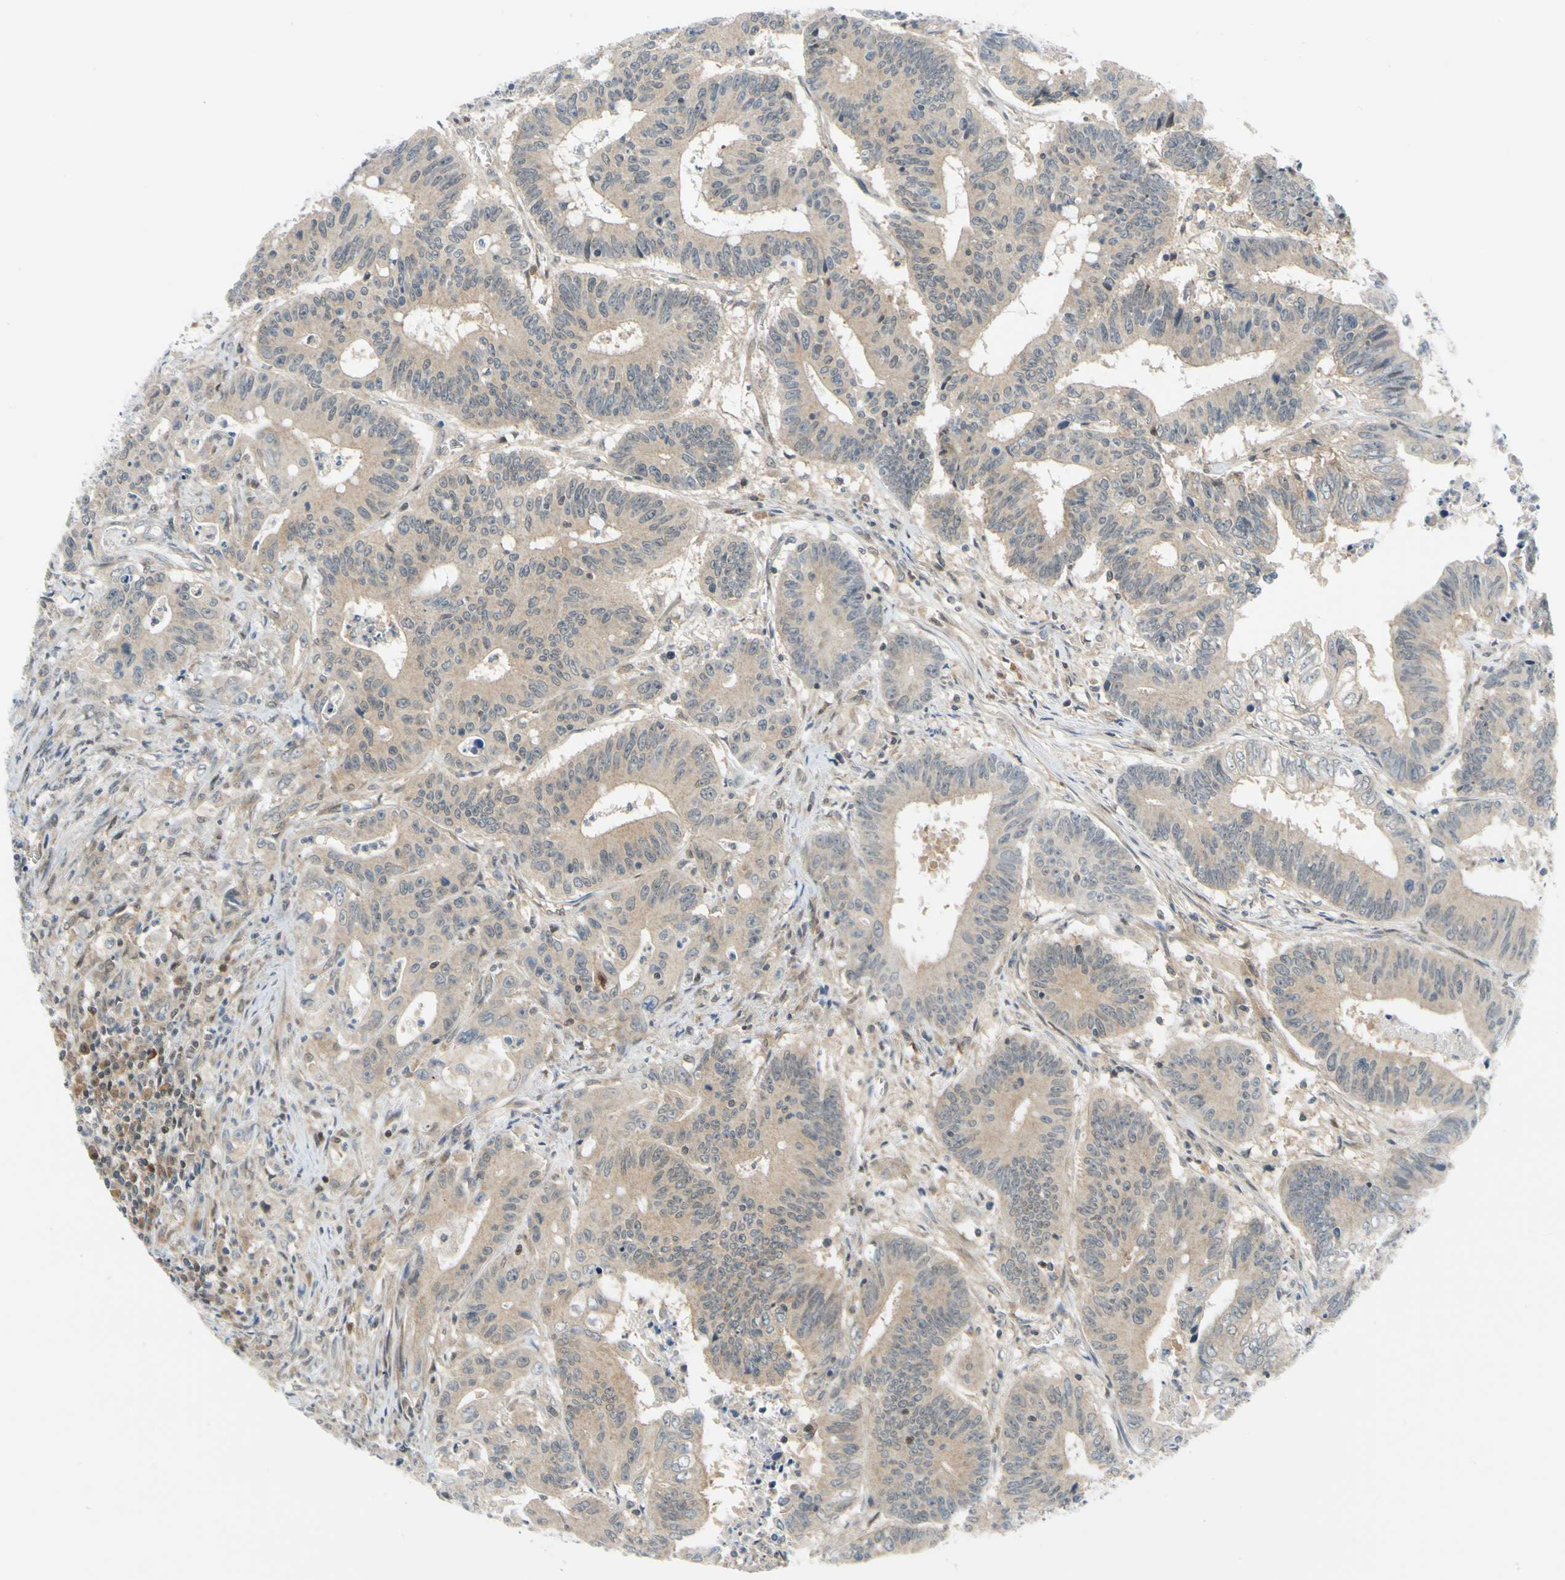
{"staining": {"intensity": "negative", "quantity": "none", "location": "none"}, "tissue": "colorectal cancer", "cell_type": "Tumor cells", "image_type": "cancer", "snomed": [{"axis": "morphology", "description": "Adenocarcinoma, NOS"}, {"axis": "topography", "description": "Colon"}], "caption": "IHC of colorectal cancer (adenocarcinoma) reveals no staining in tumor cells.", "gene": "MAPK9", "patient": {"sex": "male", "age": 45}}